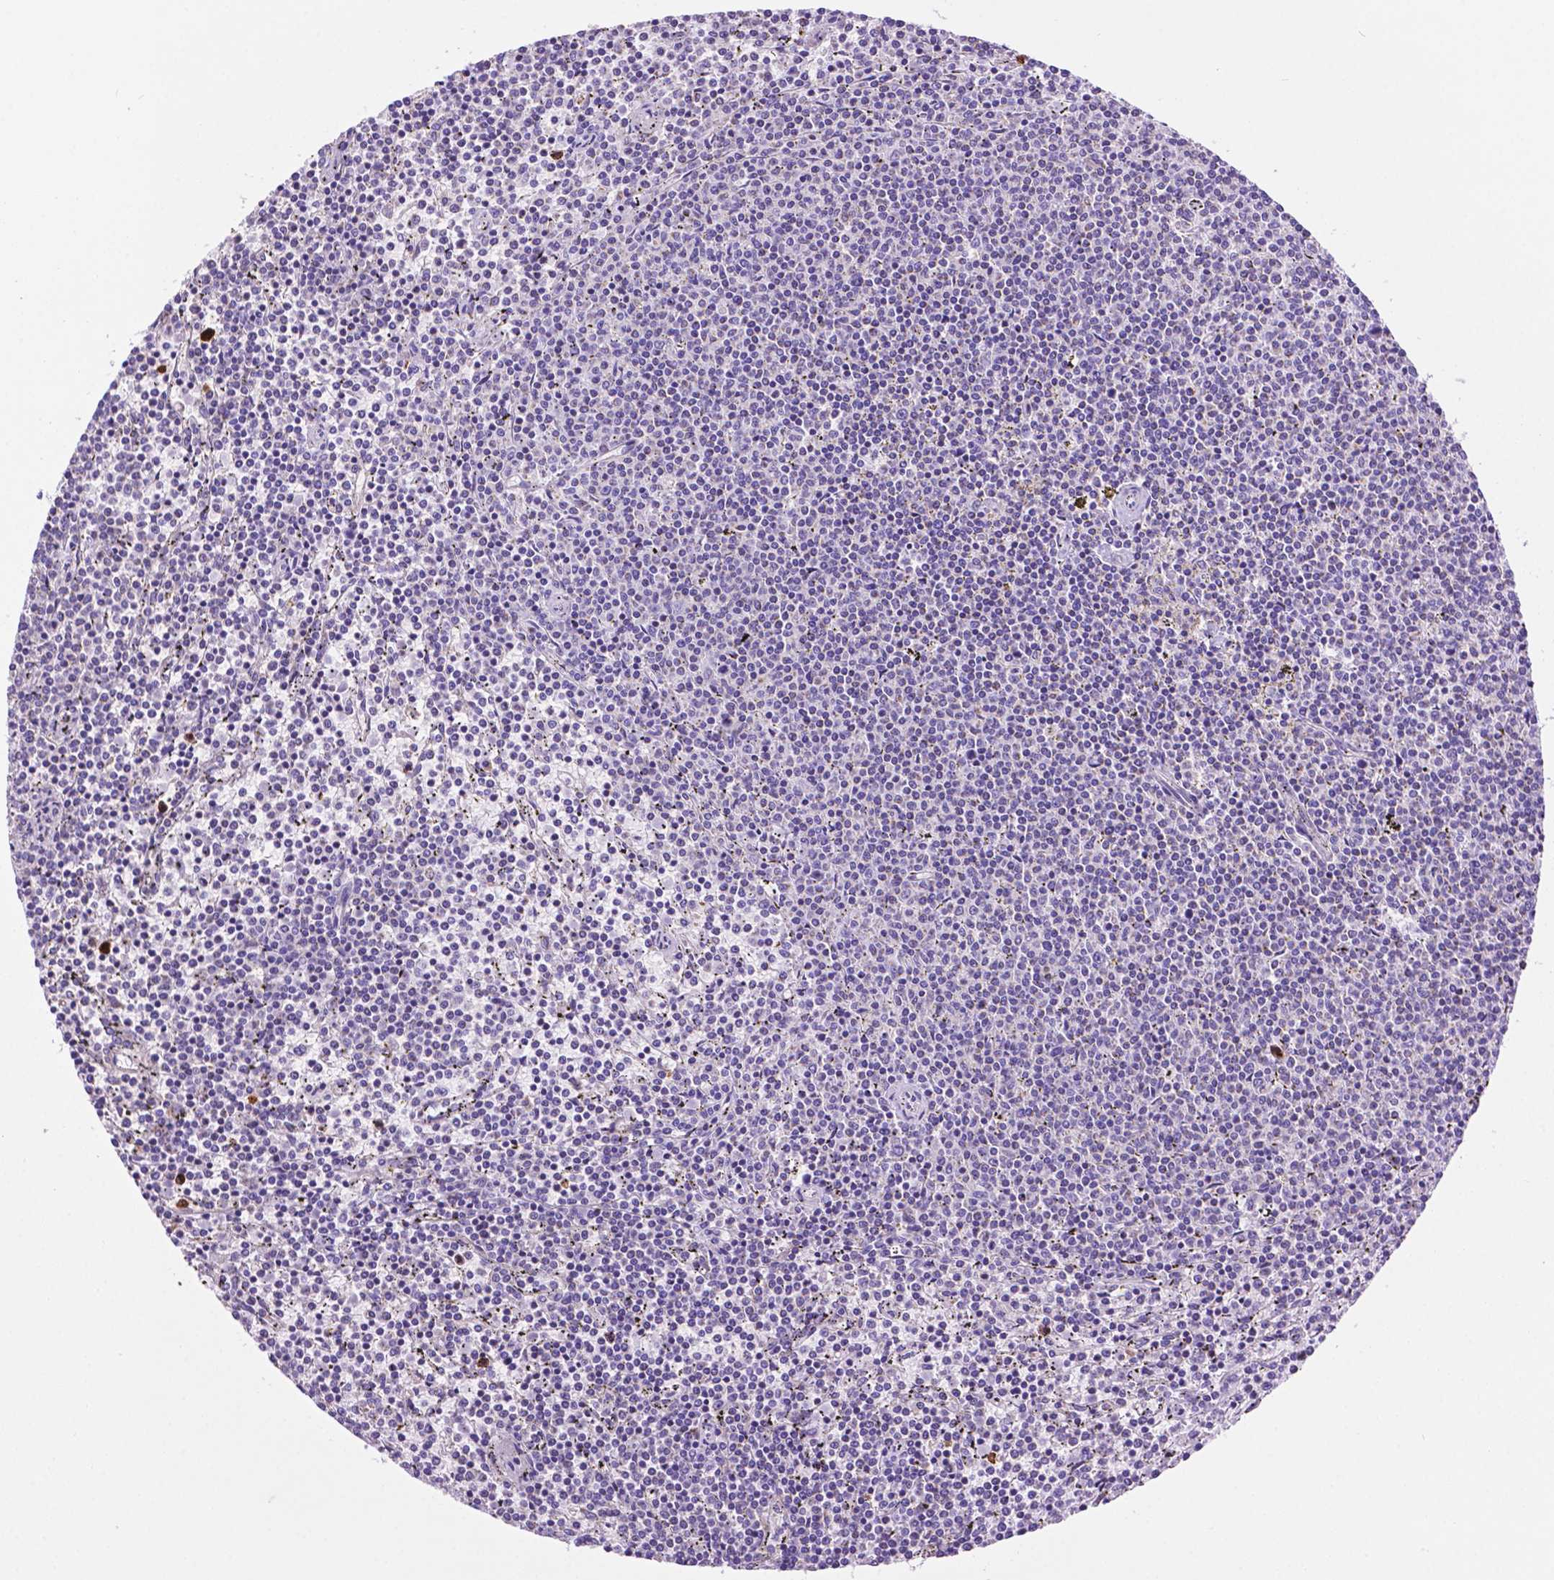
{"staining": {"intensity": "negative", "quantity": "none", "location": "none"}, "tissue": "lymphoma", "cell_type": "Tumor cells", "image_type": "cancer", "snomed": [{"axis": "morphology", "description": "Malignant lymphoma, non-Hodgkin's type, Low grade"}, {"axis": "topography", "description": "Spleen"}], "caption": "Image shows no protein expression in tumor cells of low-grade malignant lymphoma, non-Hodgkin's type tissue.", "gene": "PHYHIP", "patient": {"sex": "female", "age": 50}}